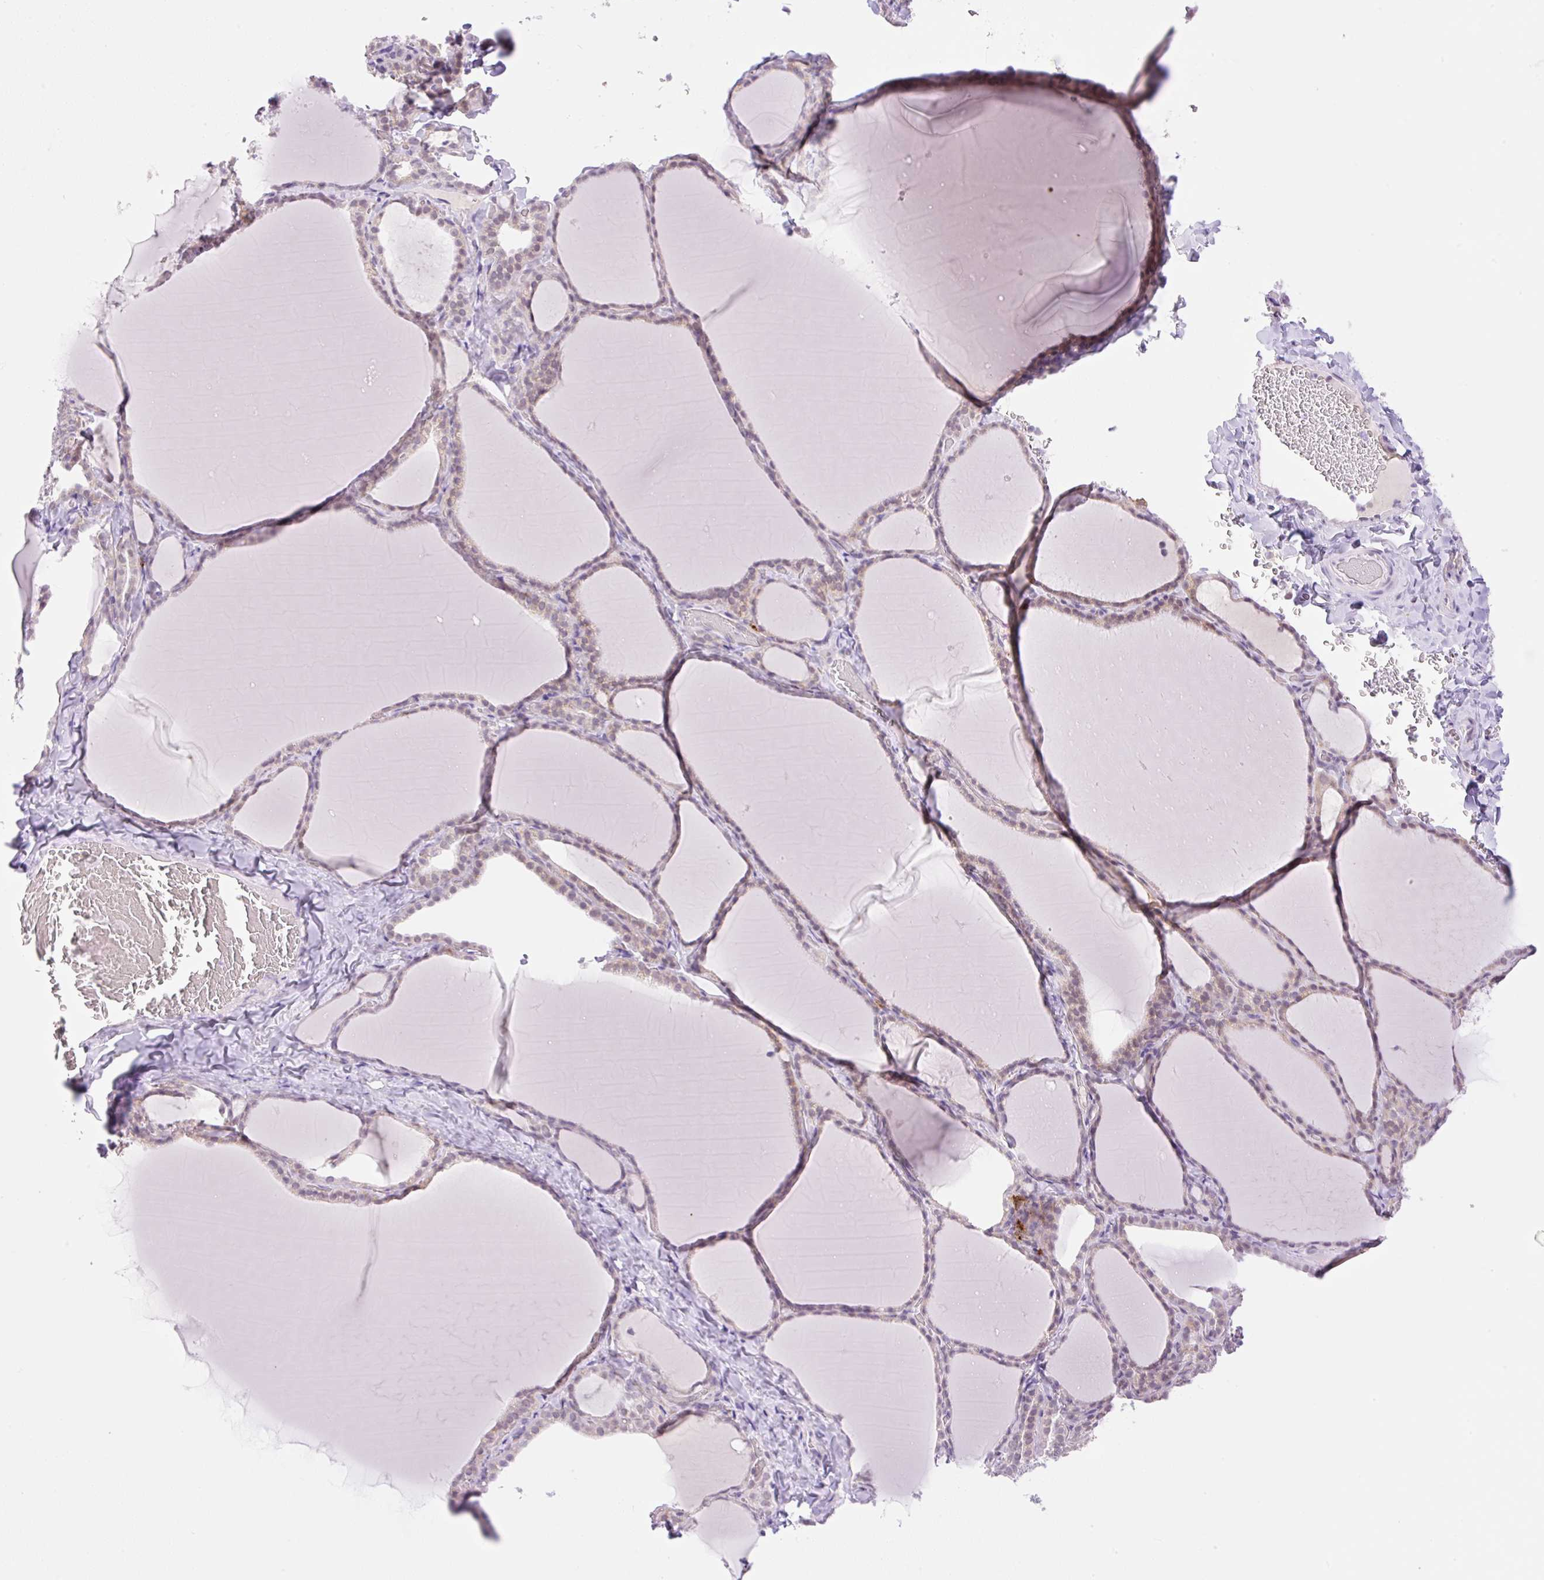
{"staining": {"intensity": "weak", "quantity": "25%-75%", "location": "nuclear"}, "tissue": "thyroid gland", "cell_type": "Glandular cells", "image_type": "normal", "snomed": [{"axis": "morphology", "description": "Normal tissue, NOS"}, {"axis": "topography", "description": "Thyroid gland"}], "caption": "Thyroid gland stained for a protein (brown) shows weak nuclear positive expression in approximately 25%-75% of glandular cells.", "gene": "PALM3", "patient": {"sex": "female", "age": 22}}